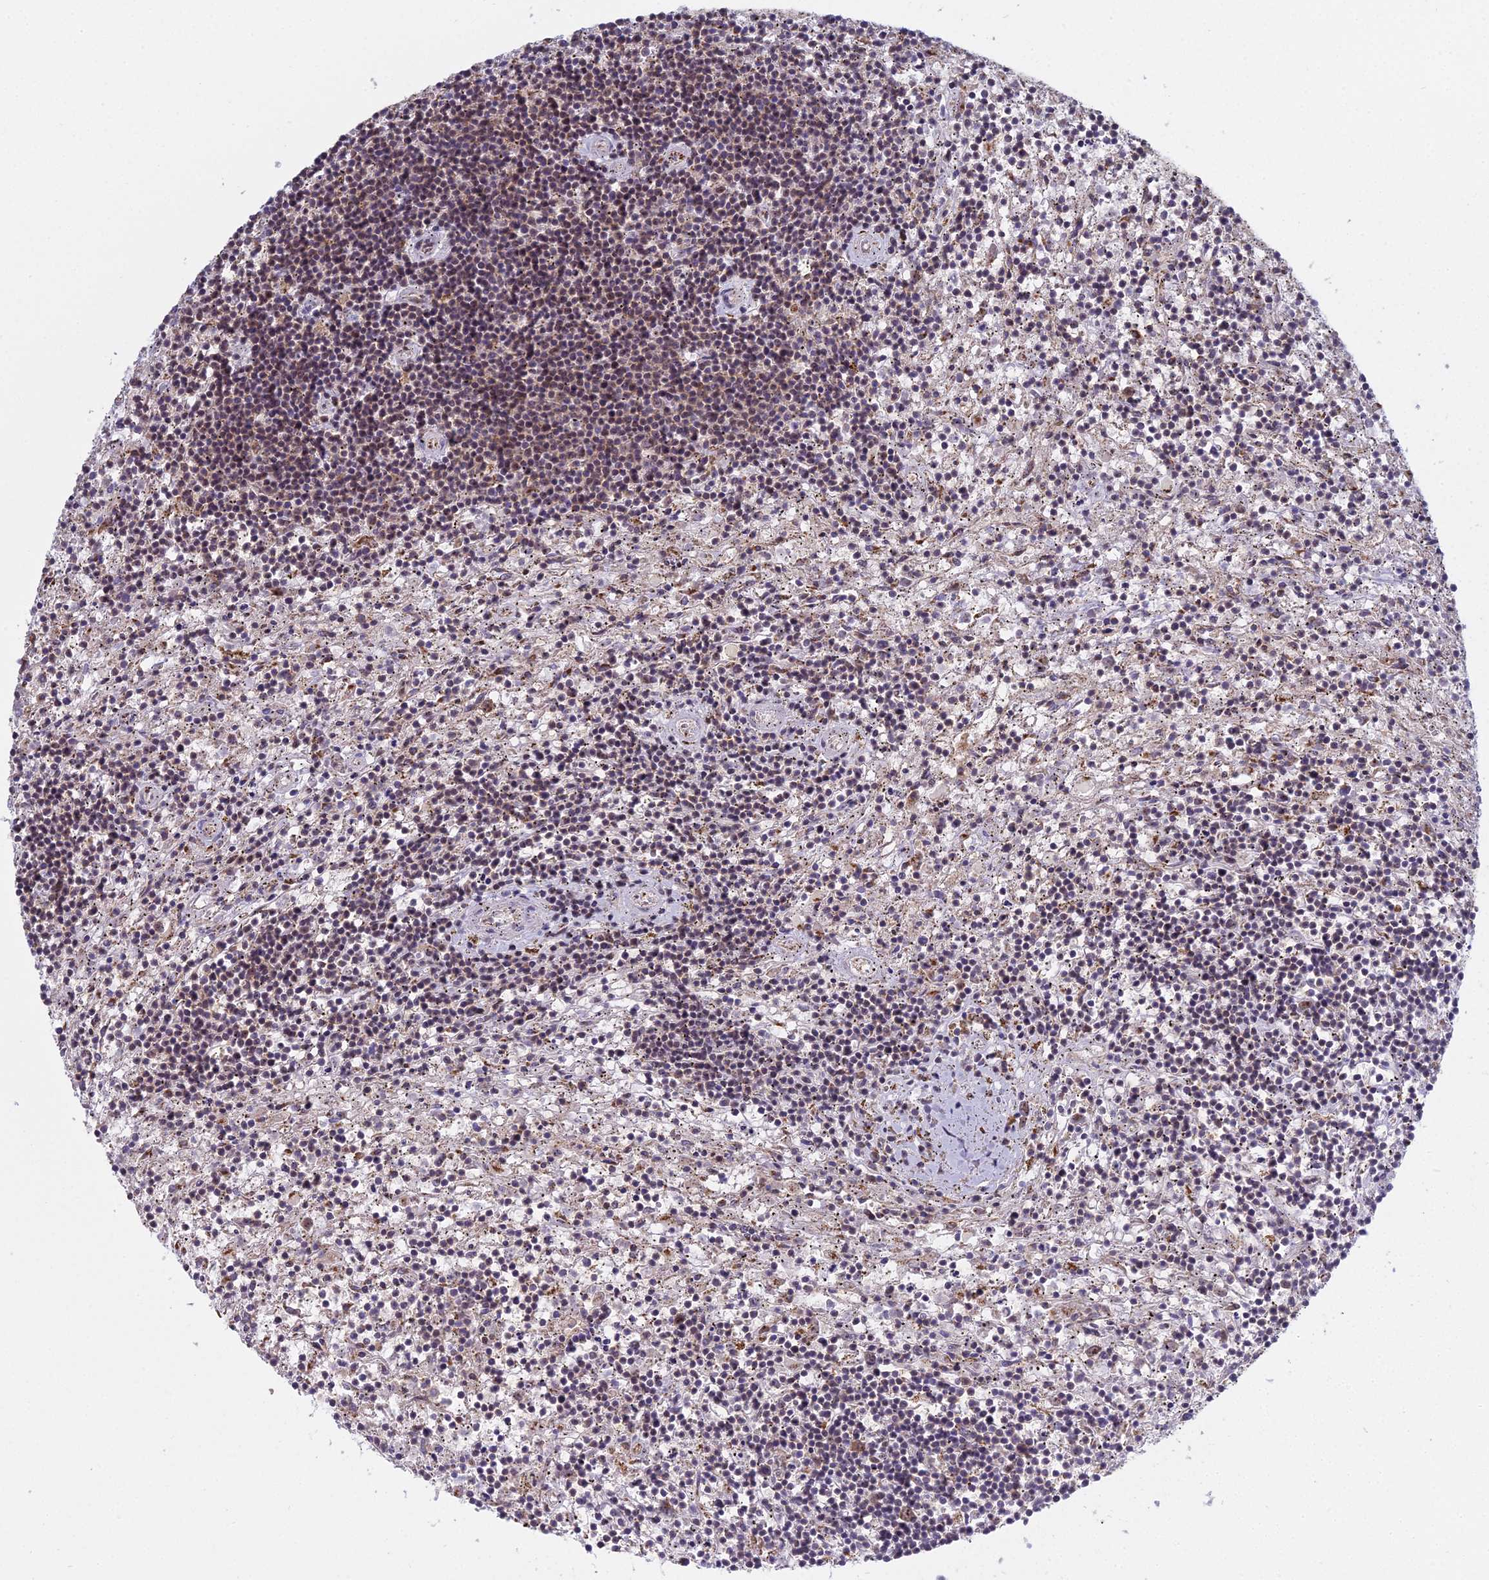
{"staining": {"intensity": "weak", "quantity": "25%-75%", "location": "nuclear"}, "tissue": "lymphoma", "cell_type": "Tumor cells", "image_type": "cancer", "snomed": [{"axis": "morphology", "description": "Malignant lymphoma, non-Hodgkin's type, Low grade"}, {"axis": "topography", "description": "Spleen"}], "caption": "Immunohistochemical staining of human lymphoma exhibits low levels of weak nuclear positivity in about 25%-75% of tumor cells.", "gene": "MEOX1", "patient": {"sex": "male", "age": 76}}